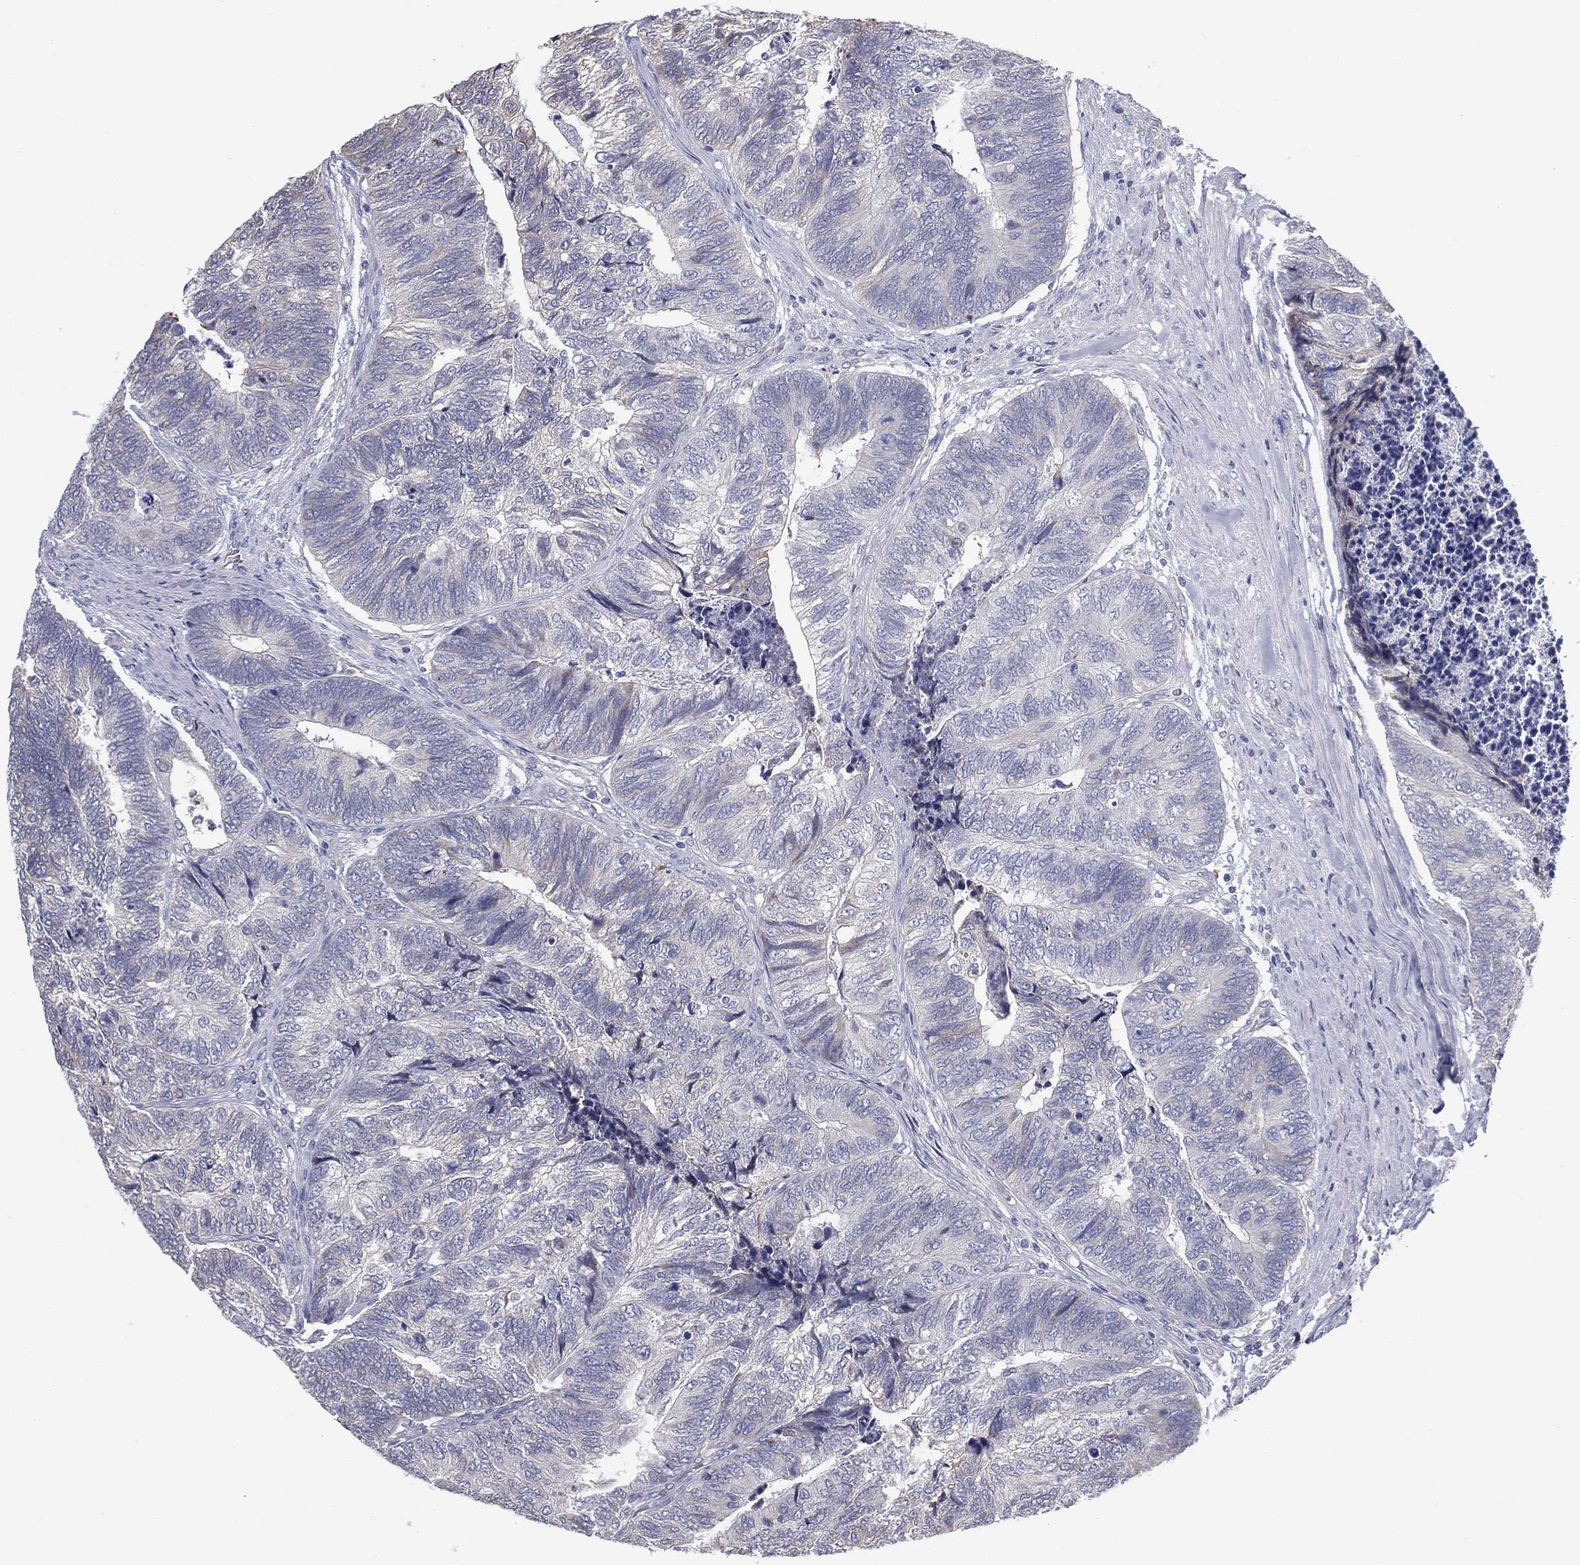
{"staining": {"intensity": "negative", "quantity": "none", "location": "none"}, "tissue": "colorectal cancer", "cell_type": "Tumor cells", "image_type": "cancer", "snomed": [{"axis": "morphology", "description": "Adenocarcinoma, NOS"}, {"axis": "topography", "description": "Colon"}], "caption": "Tumor cells show no significant protein expression in colorectal cancer.", "gene": "C19orf18", "patient": {"sex": "female", "age": 67}}